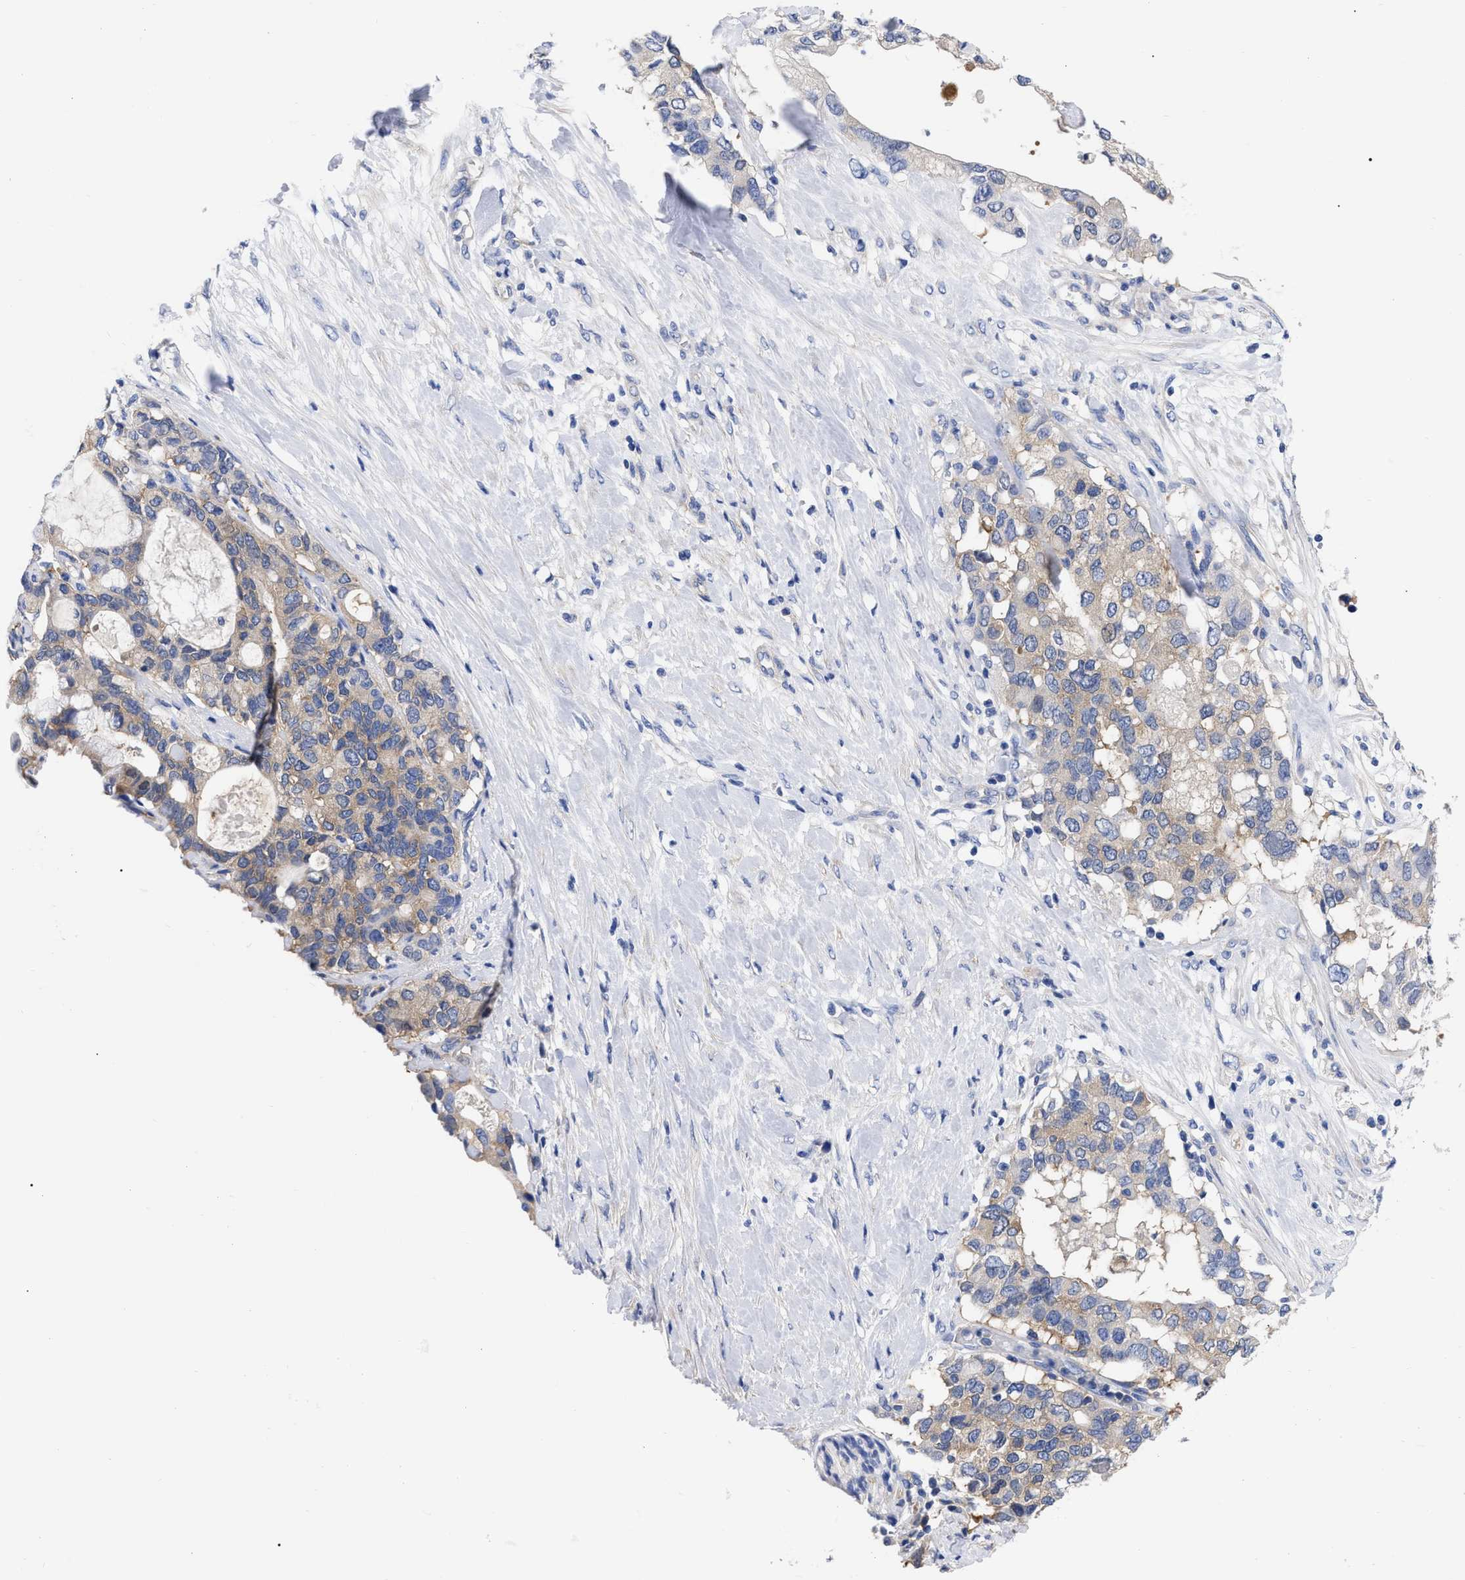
{"staining": {"intensity": "weak", "quantity": ">75%", "location": "cytoplasmic/membranous"}, "tissue": "pancreatic cancer", "cell_type": "Tumor cells", "image_type": "cancer", "snomed": [{"axis": "morphology", "description": "Adenocarcinoma, NOS"}, {"axis": "topography", "description": "Pancreas"}], "caption": "This is an image of IHC staining of pancreatic cancer, which shows weak staining in the cytoplasmic/membranous of tumor cells.", "gene": "RBKS", "patient": {"sex": "female", "age": 56}}